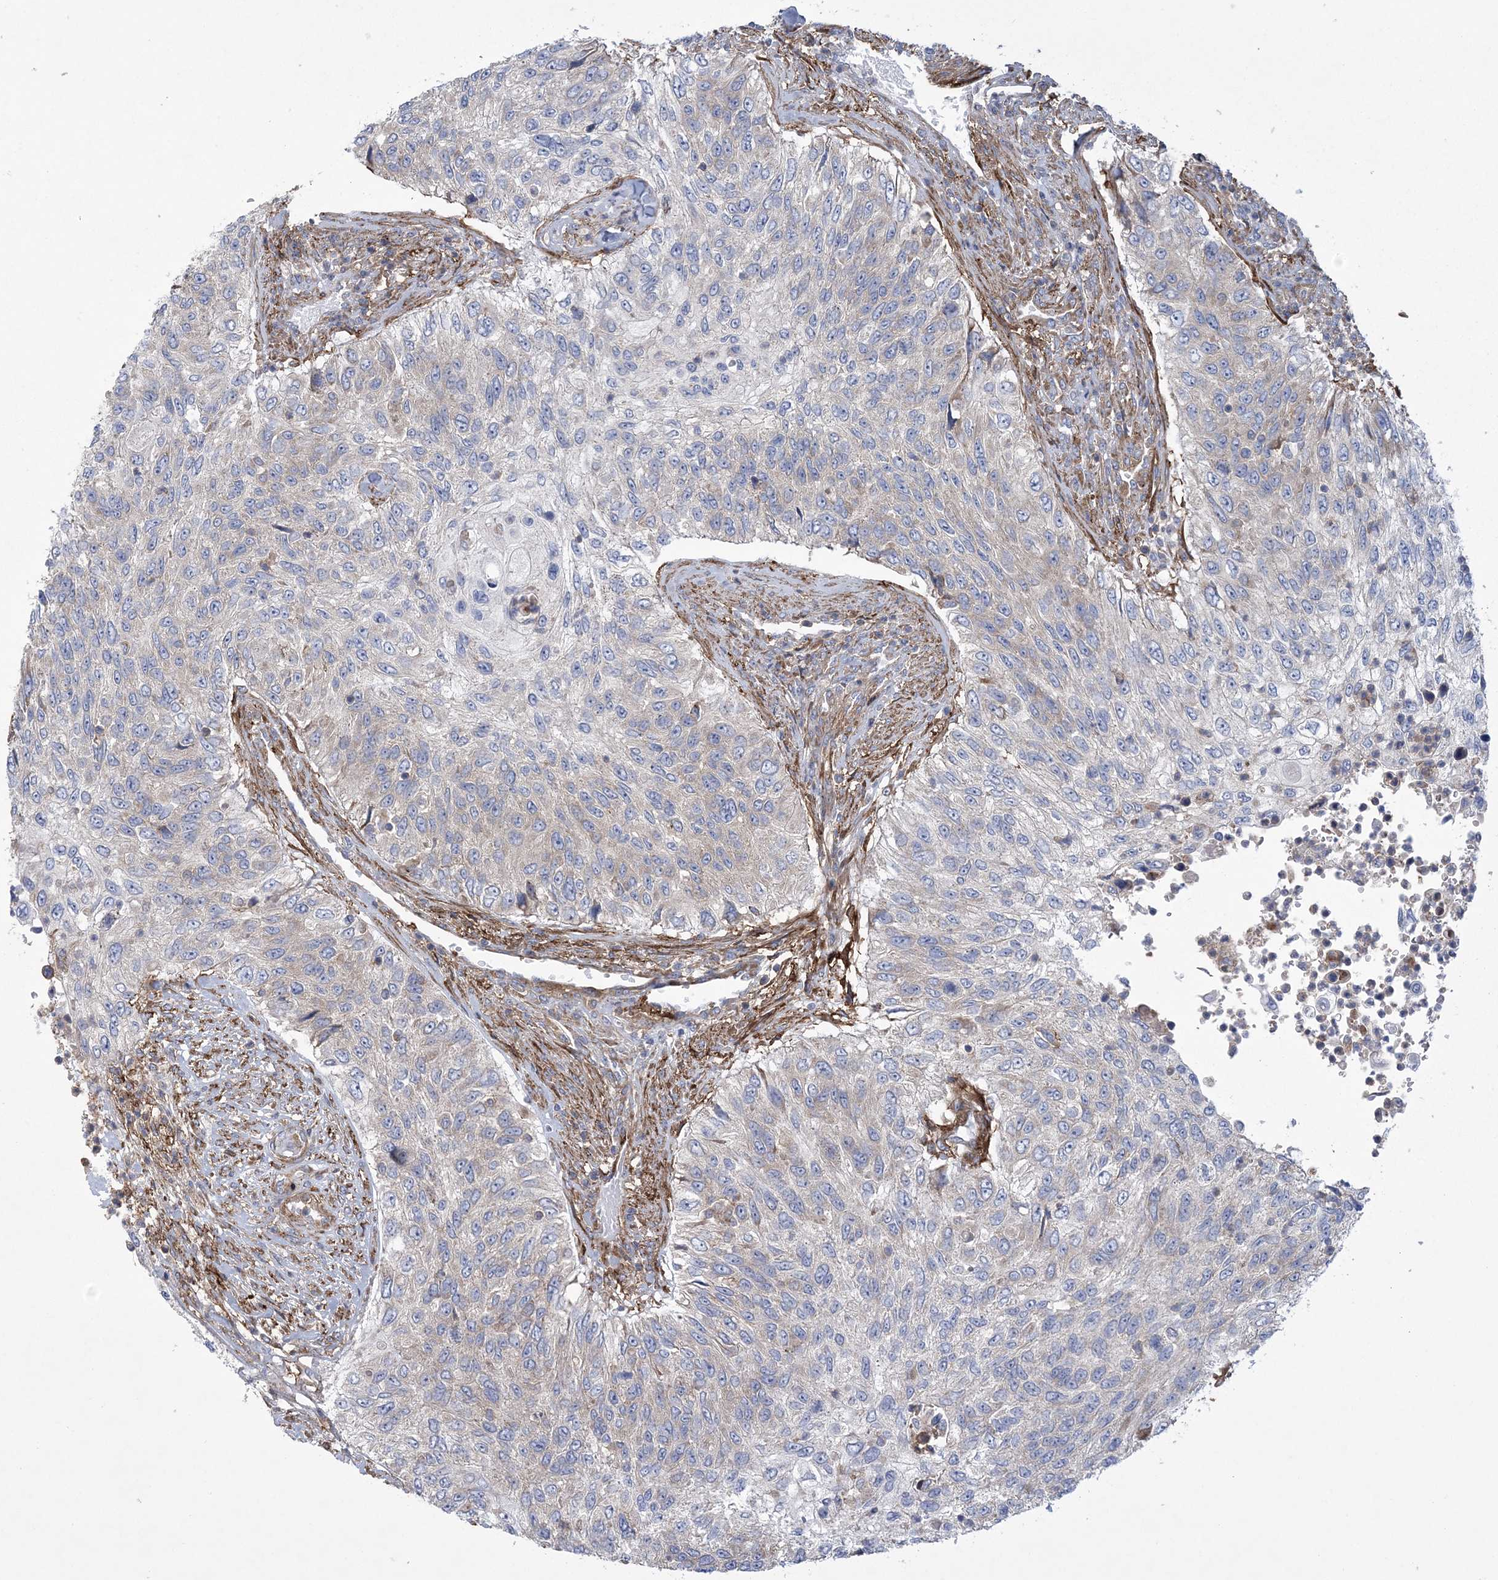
{"staining": {"intensity": "weak", "quantity": "<25%", "location": "cytoplasmic/membranous"}, "tissue": "urothelial cancer", "cell_type": "Tumor cells", "image_type": "cancer", "snomed": [{"axis": "morphology", "description": "Urothelial carcinoma, High grade"}, {"axis": "topography", "description": "Urinary bladder"}], "caption": "Immunohistochemistry (IHC) of human high-grade urothelial carcinoma shows no staining in tumor cells.", "gene": "ARSJ", "patient": {"sex": "female", "age": 60}}